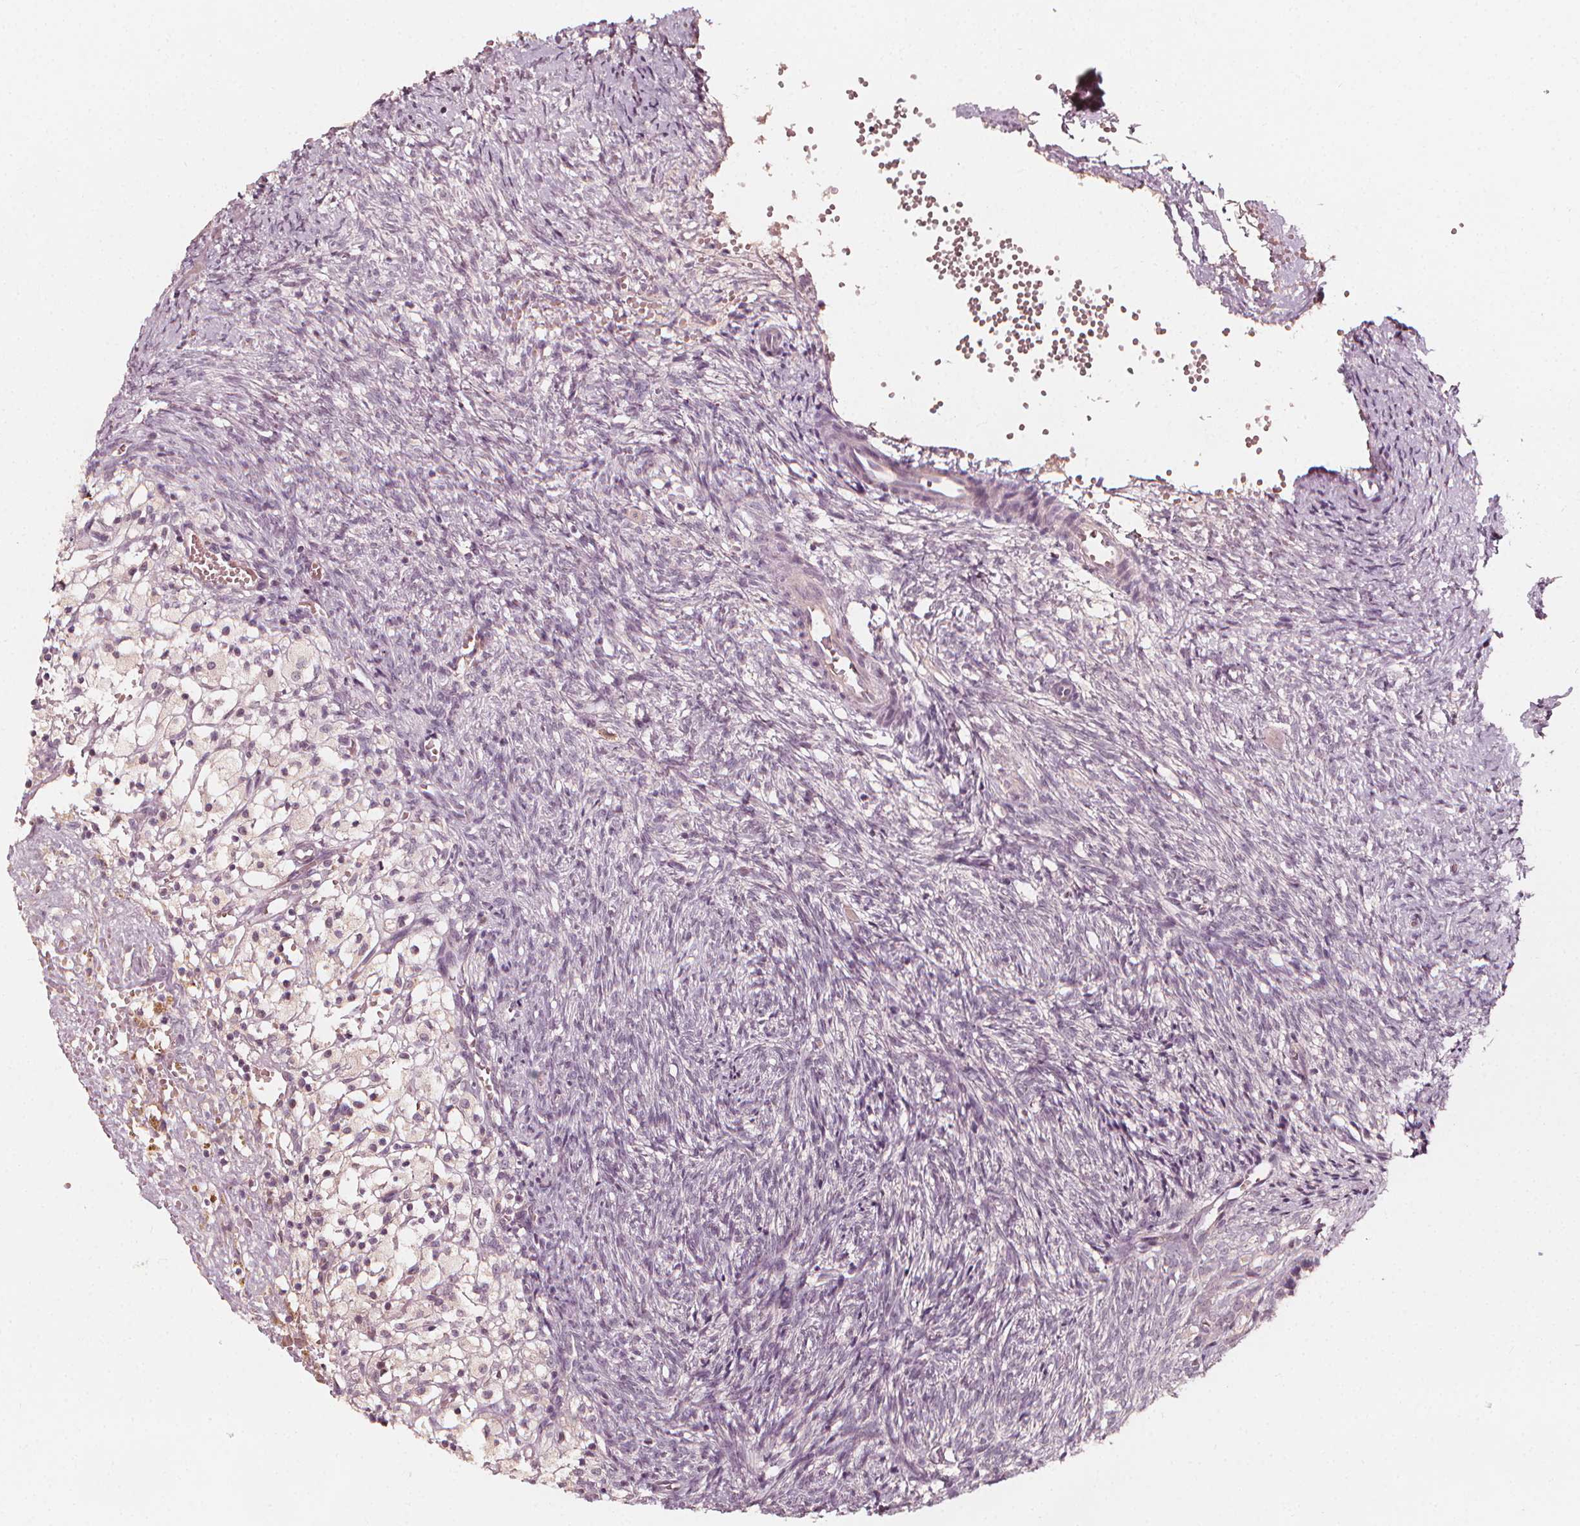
{"staining": {"intensity": "negative", "quantity": "none", "location": "none"}, "tissue": "ovary", "cell_type": "Follicle cells", "image_type": "normal", "snomed": [{"axis": "morphology", "description": "Normal tissue, NOS"}, {"axis": "topography", "description": "Ovary"}], "caption": "Ovary was stained to show a protein in brown. There is no significant positivity in follicle cells. (DAB (3,3'-diaminobenzidine) immunohistochemistry (IHC) visualized using brightfield microscopy, high magnification).", "gene": "NPC1L1", "patient": {"sex": "female", "age": 46}}